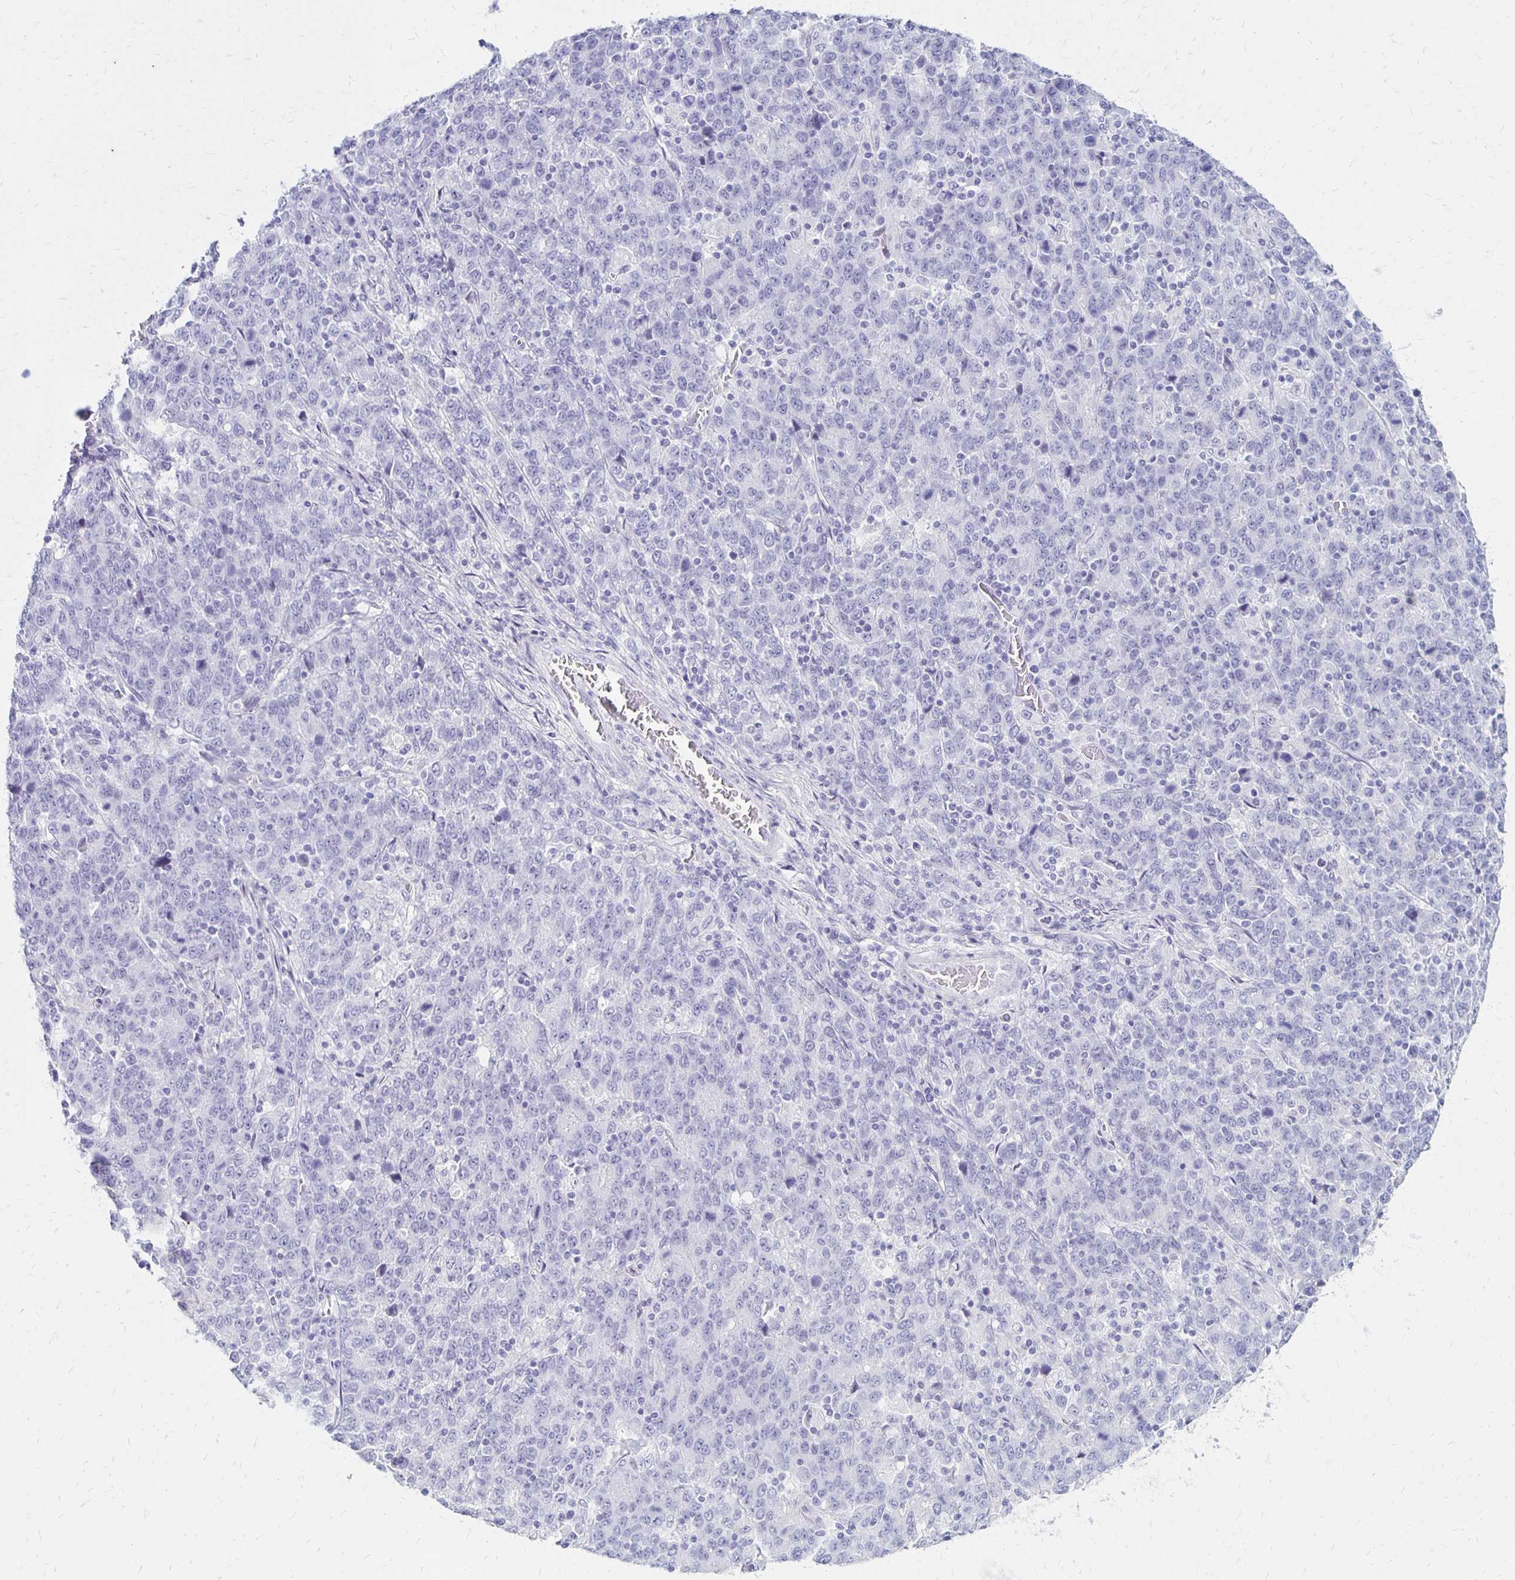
{"staining": {"intensity": "negative", "quantity": "none", "location": "none"}, "tissue": "stomach cancer", "cell_type": "Tumor cells", "image_type": "cancer", "snomed": [{"axis": "morphology", "description": "Adenocarcinoma, NOS"}, {"axis": "topography", "description": "Stomach, upper"}], "caption": "An image of adenocarcinoma (stomach) stained for a protein reveals no brown staining in tumor cells.", "gene": "RYR1", "patient": {"sex": "male", "age": 69}}